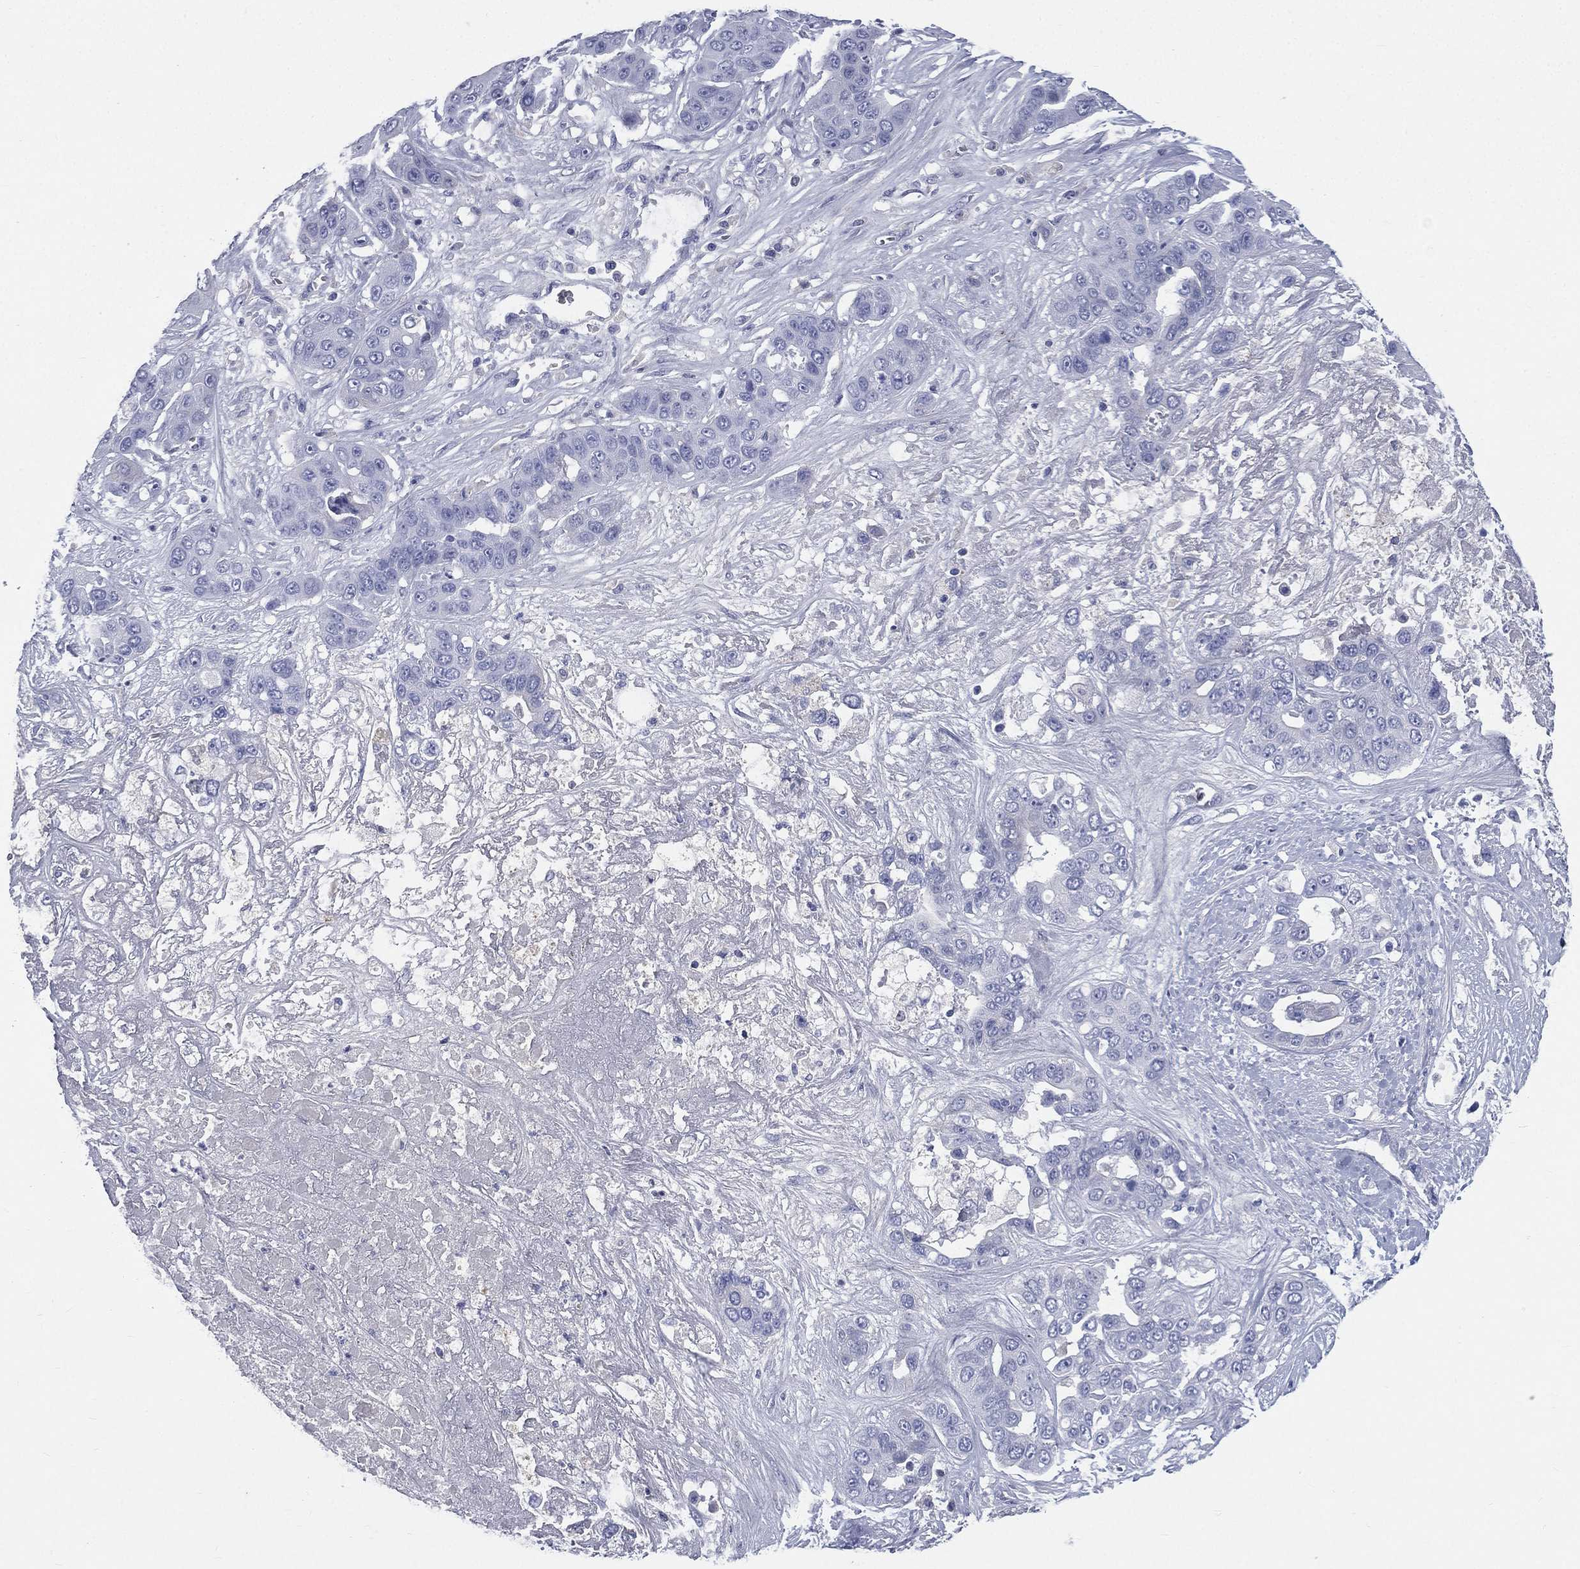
{"staining": {"intensity": "negative", "quantity": "none", "location": "none"}, "tissue": "liver cancer", "cell_type": "Tumor cells", "image_type": "cancer", "snomed": [{"axis": "morphology", "description": "Cholangiocarcinoma"}, {"axis": "topography", "description": "Liver"}], "caption": "Cholangiocarcinoma (liver) was stained to show a protein in brown. There is no significant positivity in tumor cells.", "gene": "HP", "patient": {"sex": "female", "age": 52}}